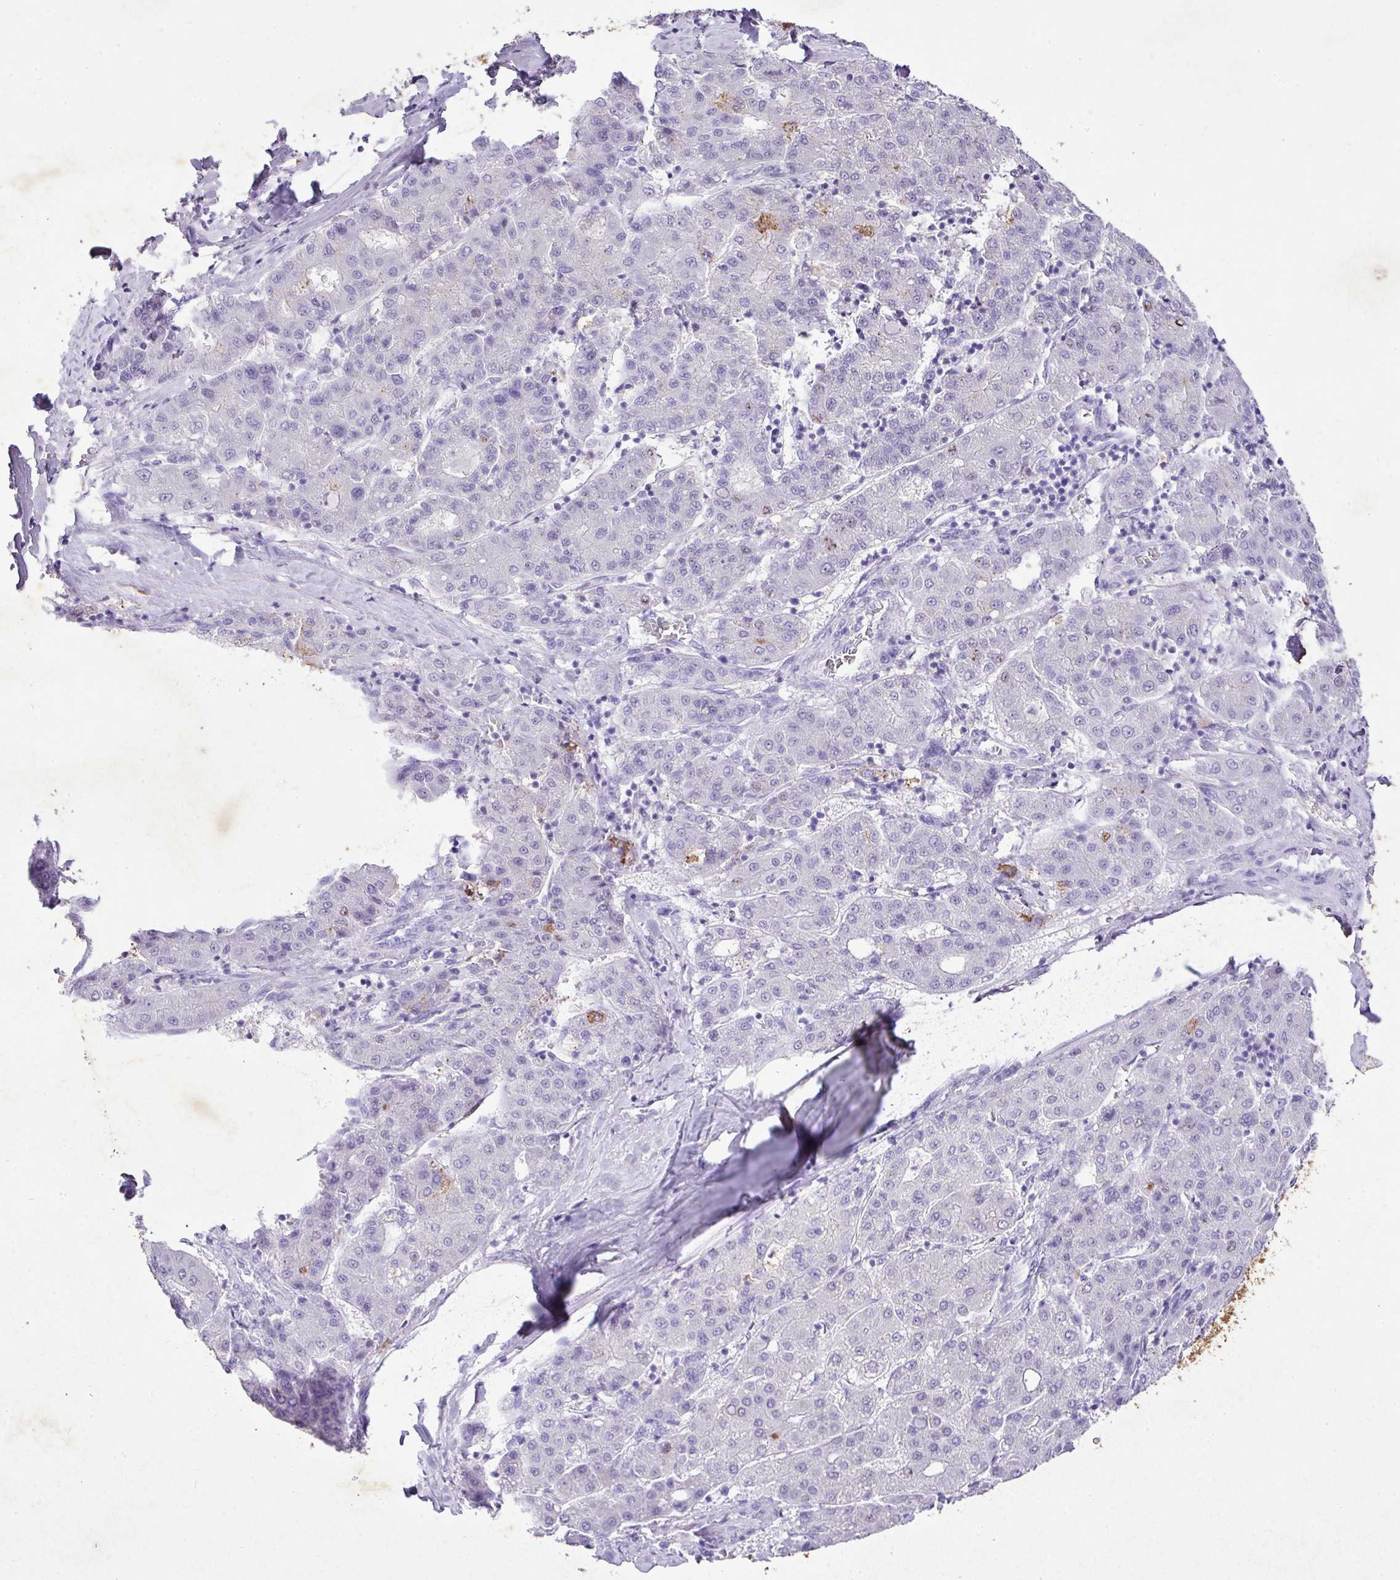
{"staining": {"intensity": "negative", "quantity": "none", "location": "none"}, "tissue": "liver cancer", "cell_type": "Tumor cells", "image_type": "cancer", "snomed": [{"axis": "morphology", "description": "Carcinoma, Hepatocellular, NOS"}, {"axis": "topography", "description": "Liver"}], "caption": "Human liver cancer stained for a protein using immunohistochemistry reveals no staining in tumor cells.", "gene": "KCNJ11", "patient": {"sex": "male", "age": 65}}